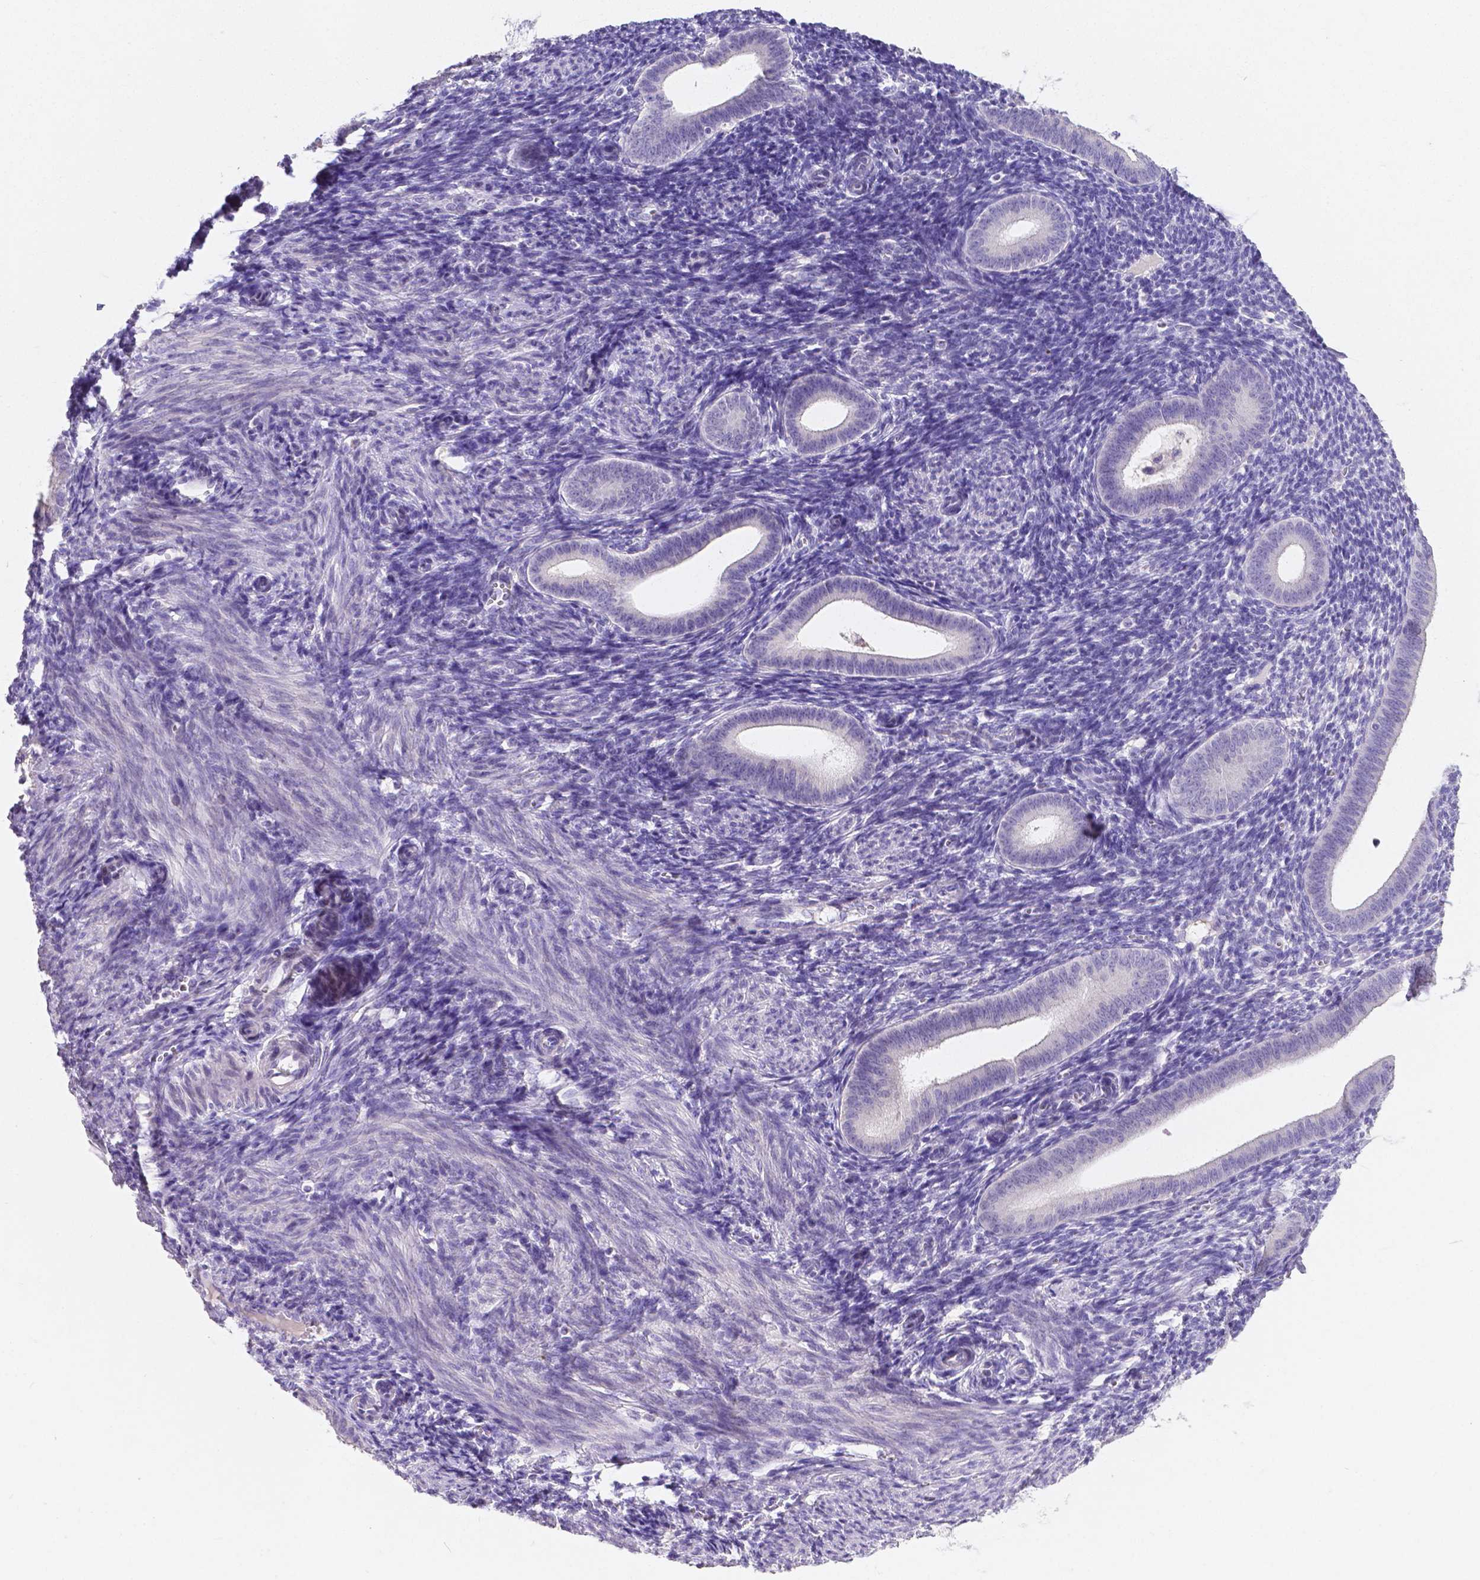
{"staining": {"intensity": "negative", "quantity": "none", "location": "none"}, "tissue": "endometrium", "cell_type": "Cells in endometrial stroma", "image_type": "normal", "snomed": [{"axis": "morphology", "description": "Normal tissue, NOS"}, {"axis": "topography", "description": "Endometrium"}], "caption": "DAB (3,3'-diaminobenzidine) immunohistochemical staining of unremarkable human endometrium exhibits no significant expression in cells in endometrial stroma. (Stains: DAB immunohistochemistry with hematoxylin counter stain, Microscopy: brightfield microscopy at high magnification).", "gene": "SATB2", "patient": {"sex": "female", "age": 25}}